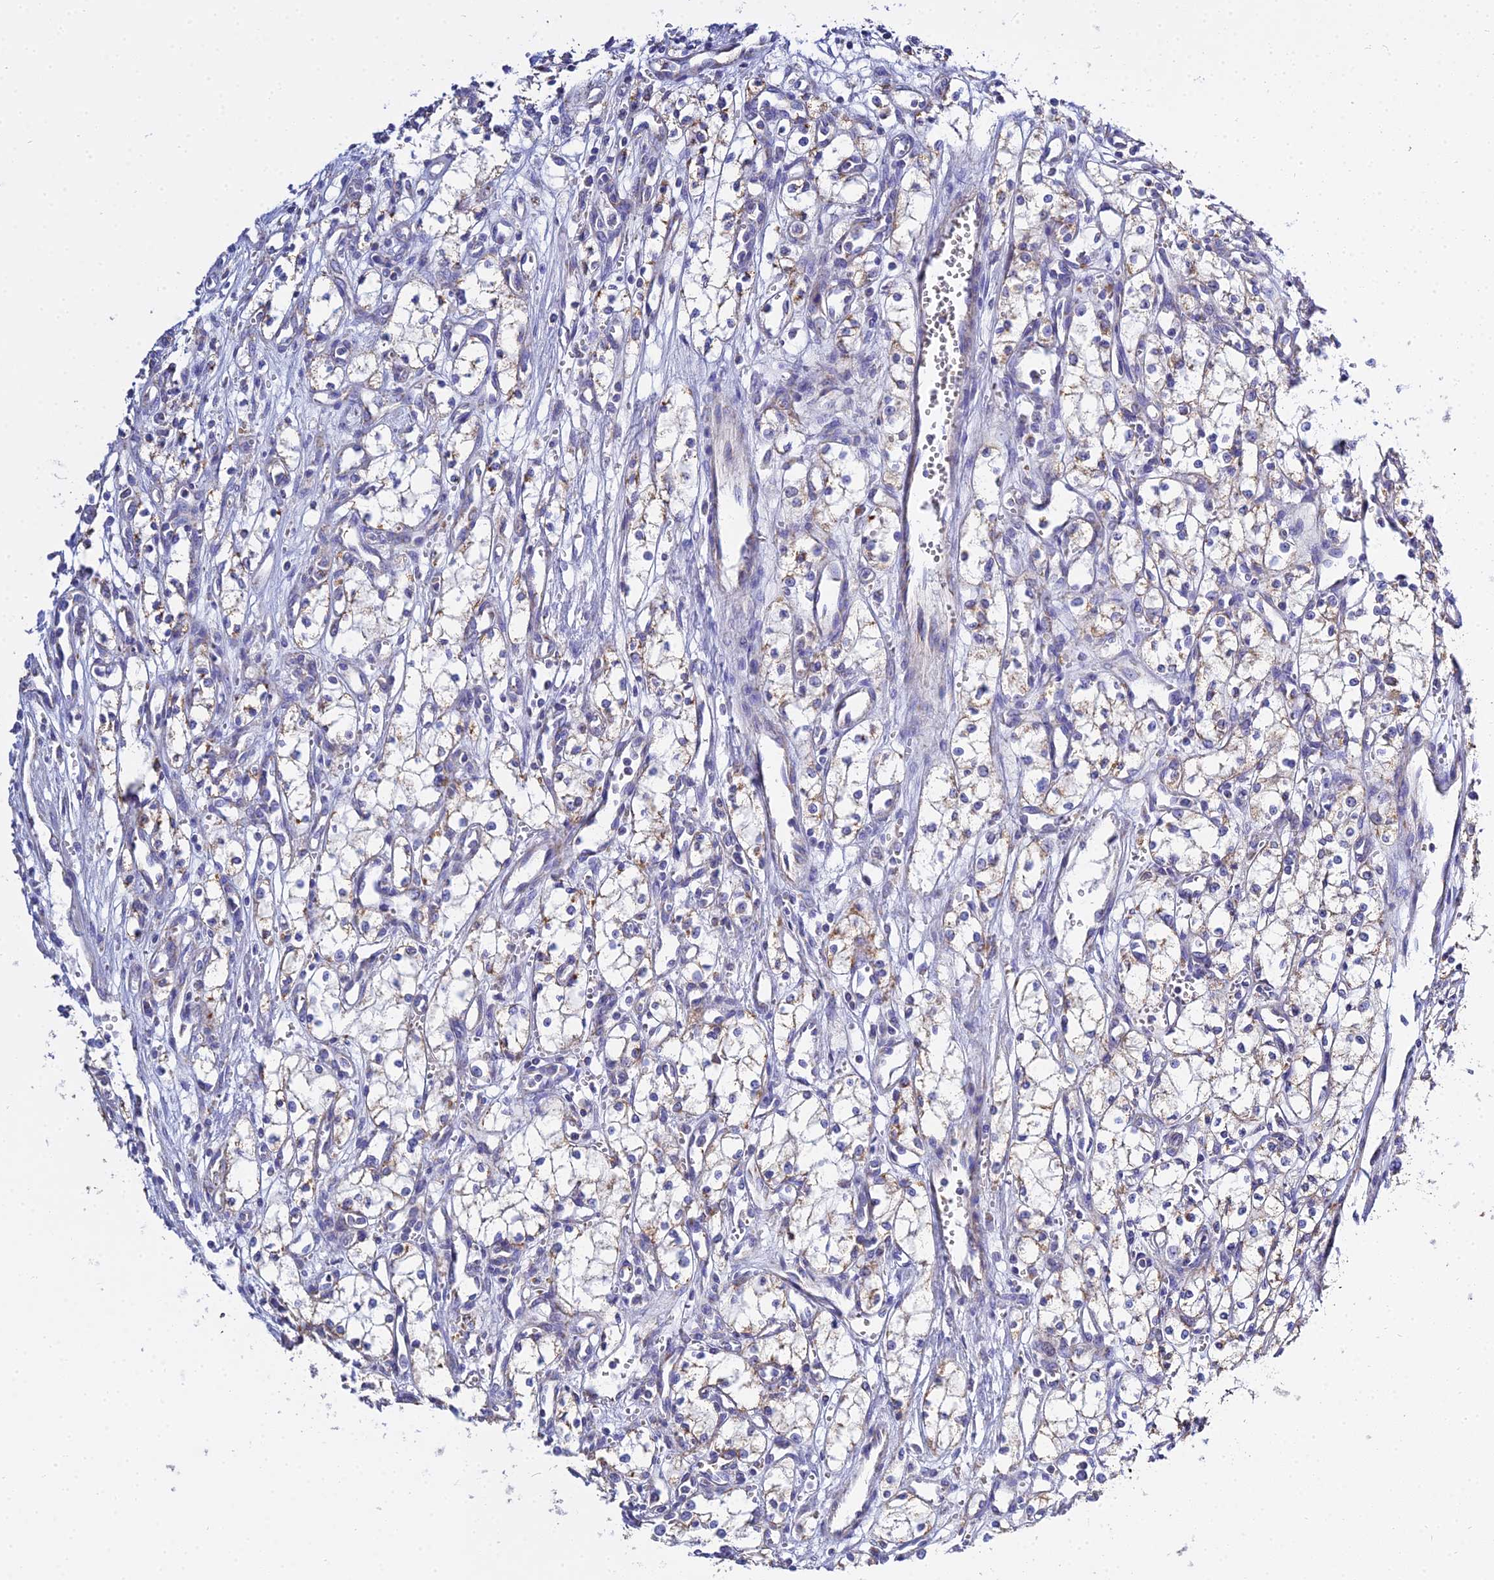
{"staining": {"intensity": "weak", "quantity": "<25%", "location": "cytoplasmic/membranous"}, "tissue": "renal cancer", "cell_type": "Tumor cells", "image_type": "cancer", "snomed": [{"axis": "morphology", "description": "Adenocarcinoma, NOS"}, {"axis": "topography", "description": "Kidney"}], "caption": "High power microscopy image of an IHC photomicrograph of adenocarcinoma (renal), revealing no significant staining in tumor cells. Nuclei are stained in blue.", "gene": "TYW5", "patient": {"sex": "male", "age": 59}}